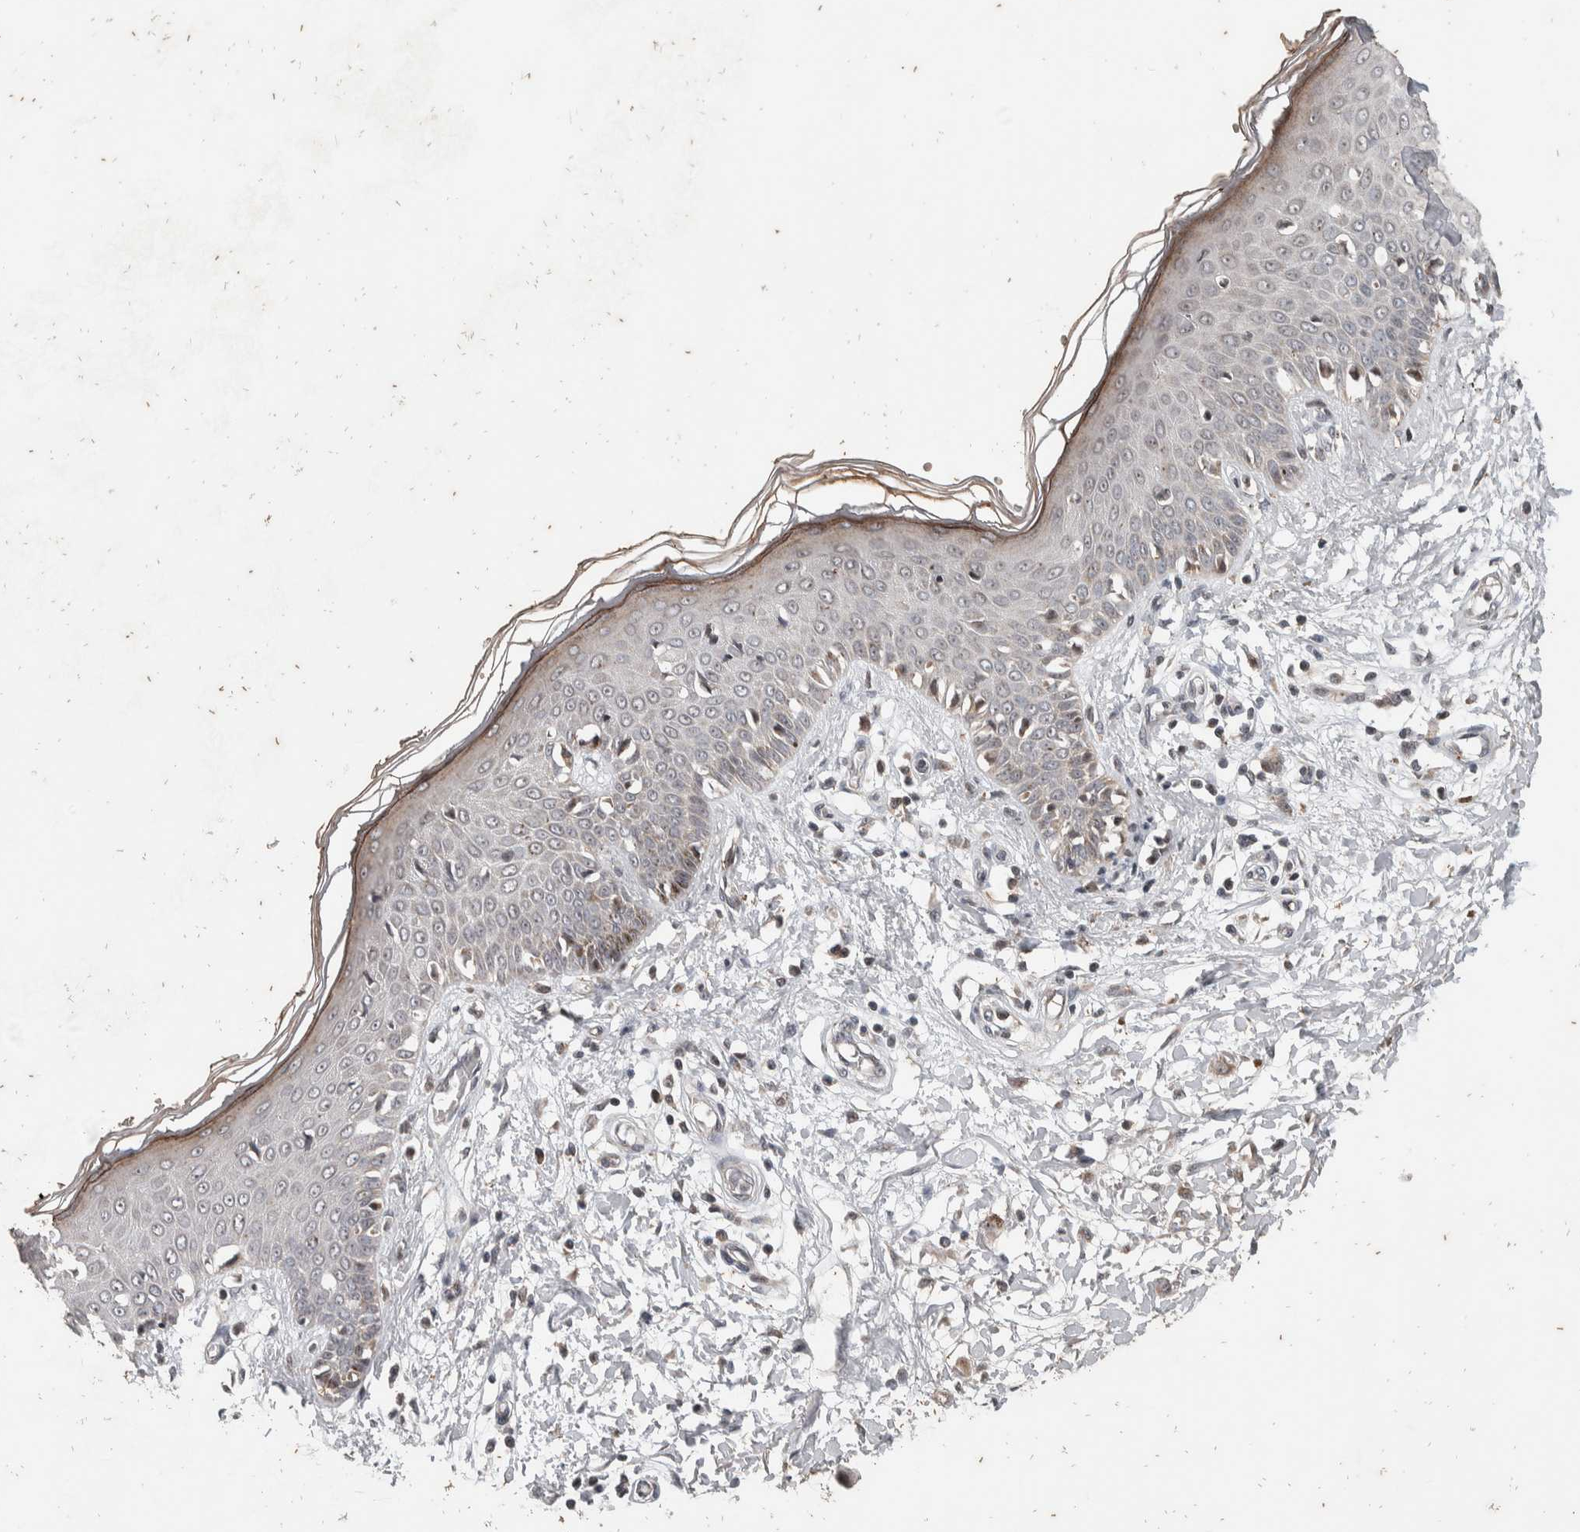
{"staining": {"intensity": "weak", "quantity": ">75%", "location": "nuclear"}, "tissue": "skin", "cell_type": "Fibroblasts", "image_type": "normal", "snomed": [{"axis": "morphology", "description": "Normal tissue, NOS"}, {"axis": "morphology", "description": "Inflammation, NOS"}, {"axis": "topography", "description": "Skin"}], "caption": "A low amount of weak nuclear positivity is present in about >75% of fibroblasts in normal skin.", "gene": "ATXN7L1", "patient": {"sex": "female", "age": 44}}